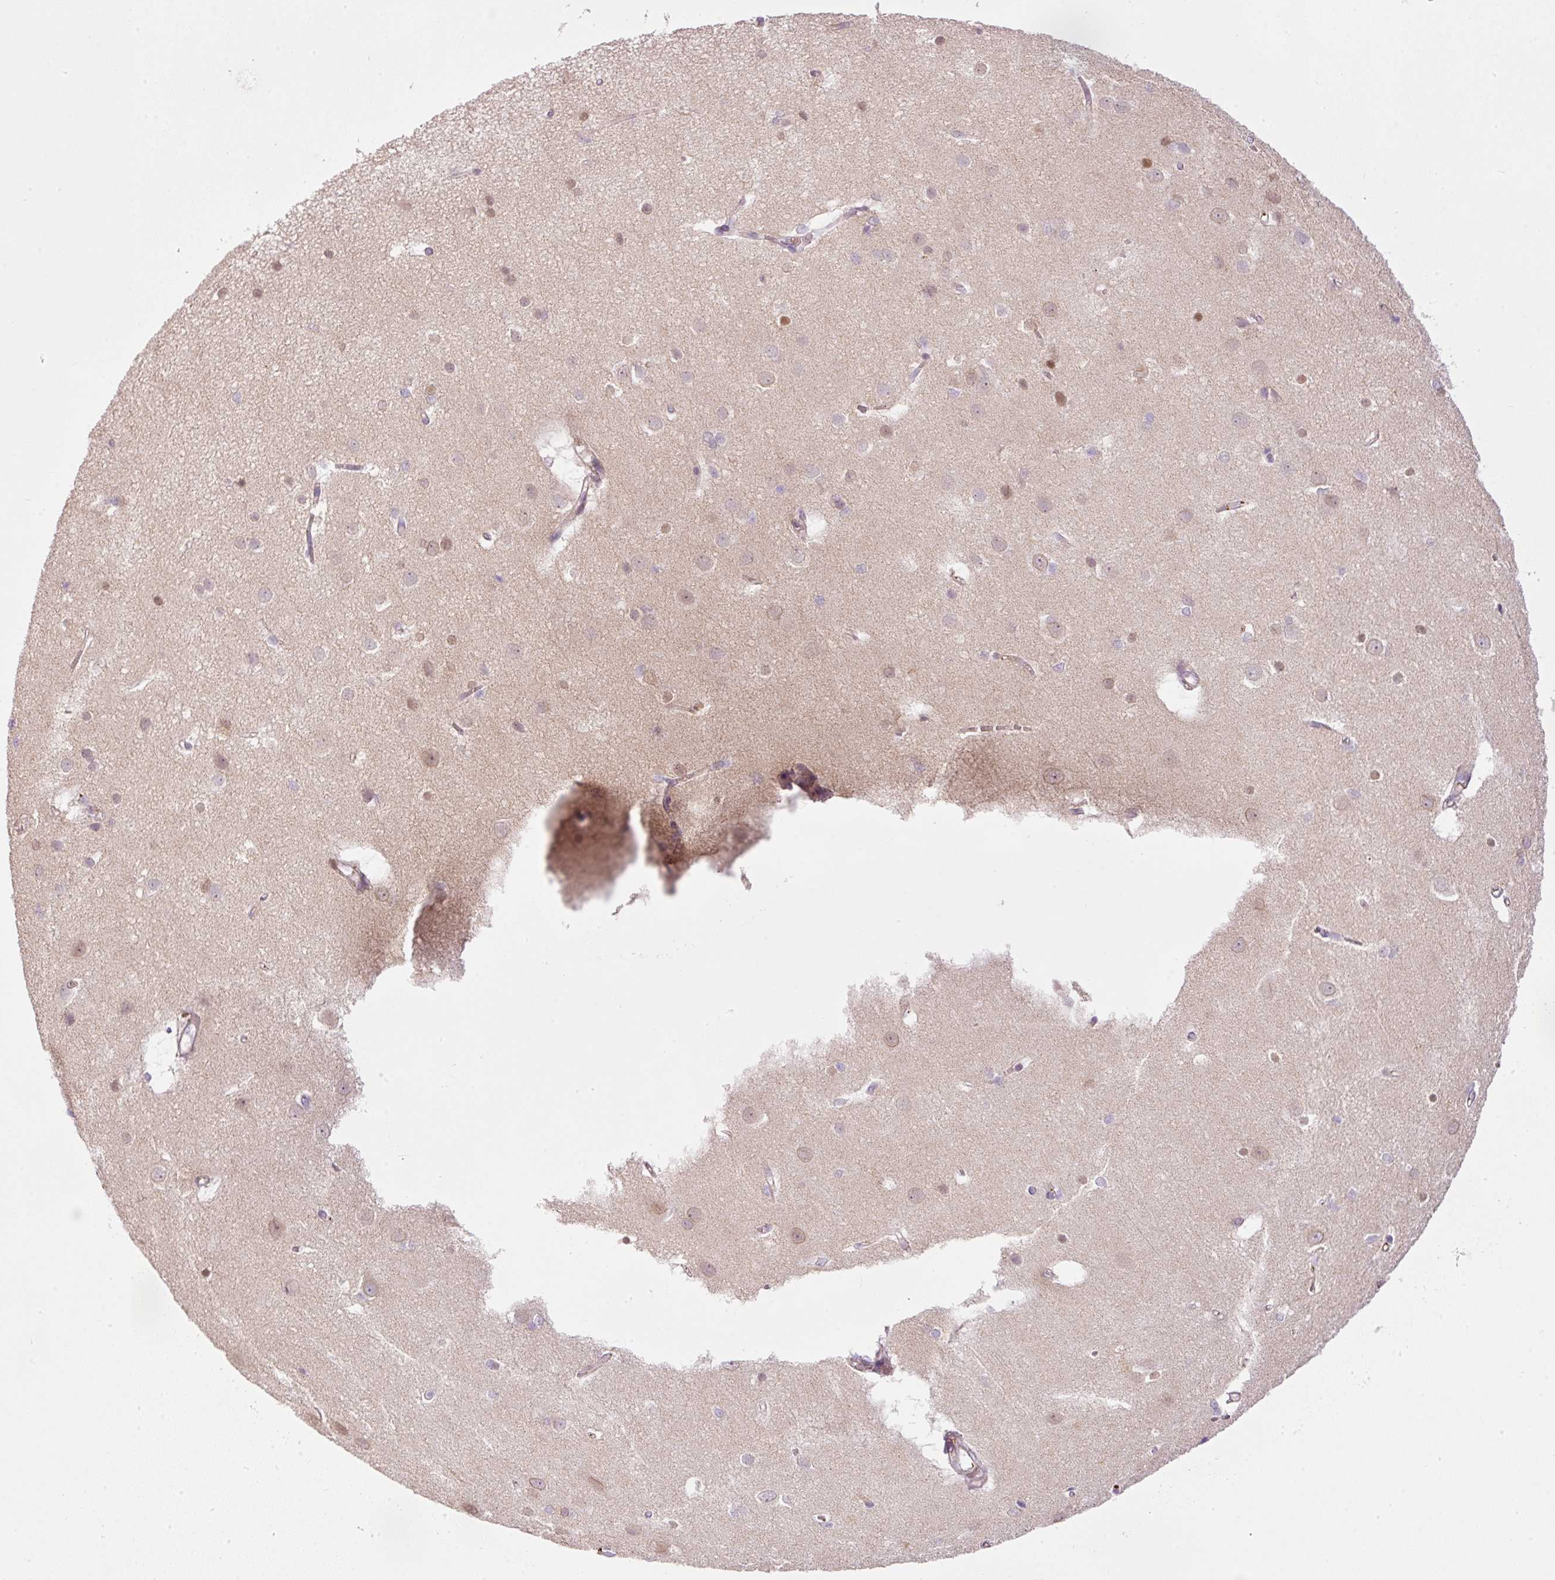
{"staining": {"intensity": "negative", "quantity": "none", "location": "none"}, "tissue": "cerebral cortex", "cell_type": "Endothelial cells", "image_type": "normal", "snomed": [{"axis": "morphology", "description": "Normal tissue, NOS"}, {"axis": "topography", "description": "Cerebral cortex"}], "caption": "DAB immunohistochemical staining of unremarkable cerebral cortex shows no significant staining in endothelial cells.", "gene": "KPNA5", "patient": {"sex": "male", "age": 37}}